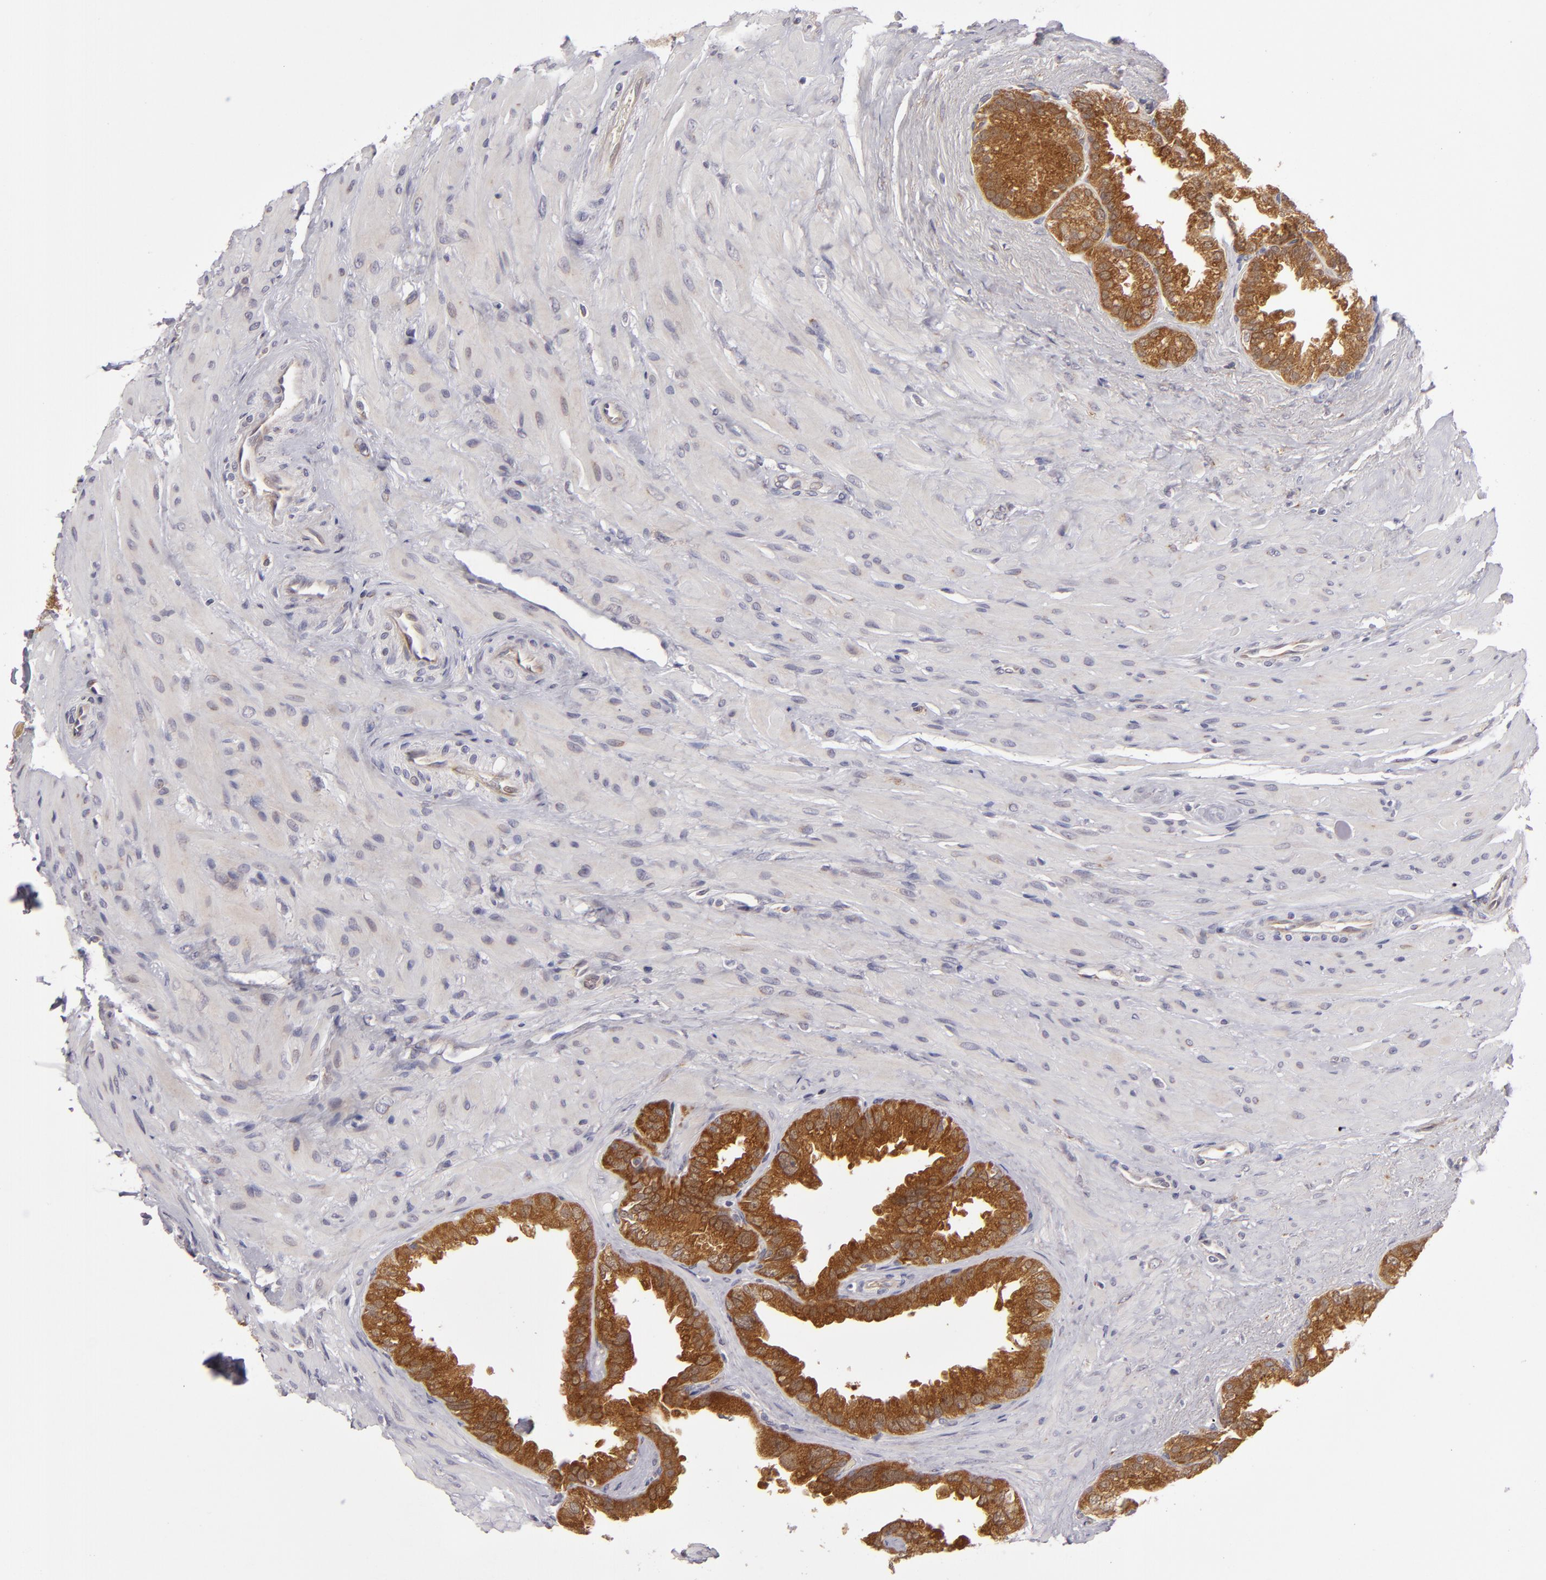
{"staining": {"intensity": "strong", "quantity": ">75%", "location": "cytoplasmic/membranous"}, "tissue": "seminal vesicle", "cell_type": "Glandular cells", "image_type": "normal", "snomed": [{"axis": "morphology", "description": "Normal tissue, NOS"}, {"axis": "topography", "description": "Prostate"}, {"axis": "topography", "description": "Seminal veicle"}], "caption": "This is a micrograph of immunohistochemistry staining of benign seminal vesicle, which shows strong positivity in the cytoplasmic/membranous of glandular cells.", "gene": "SH2D4A", "patient": {"sex": "male", "age": 63}}